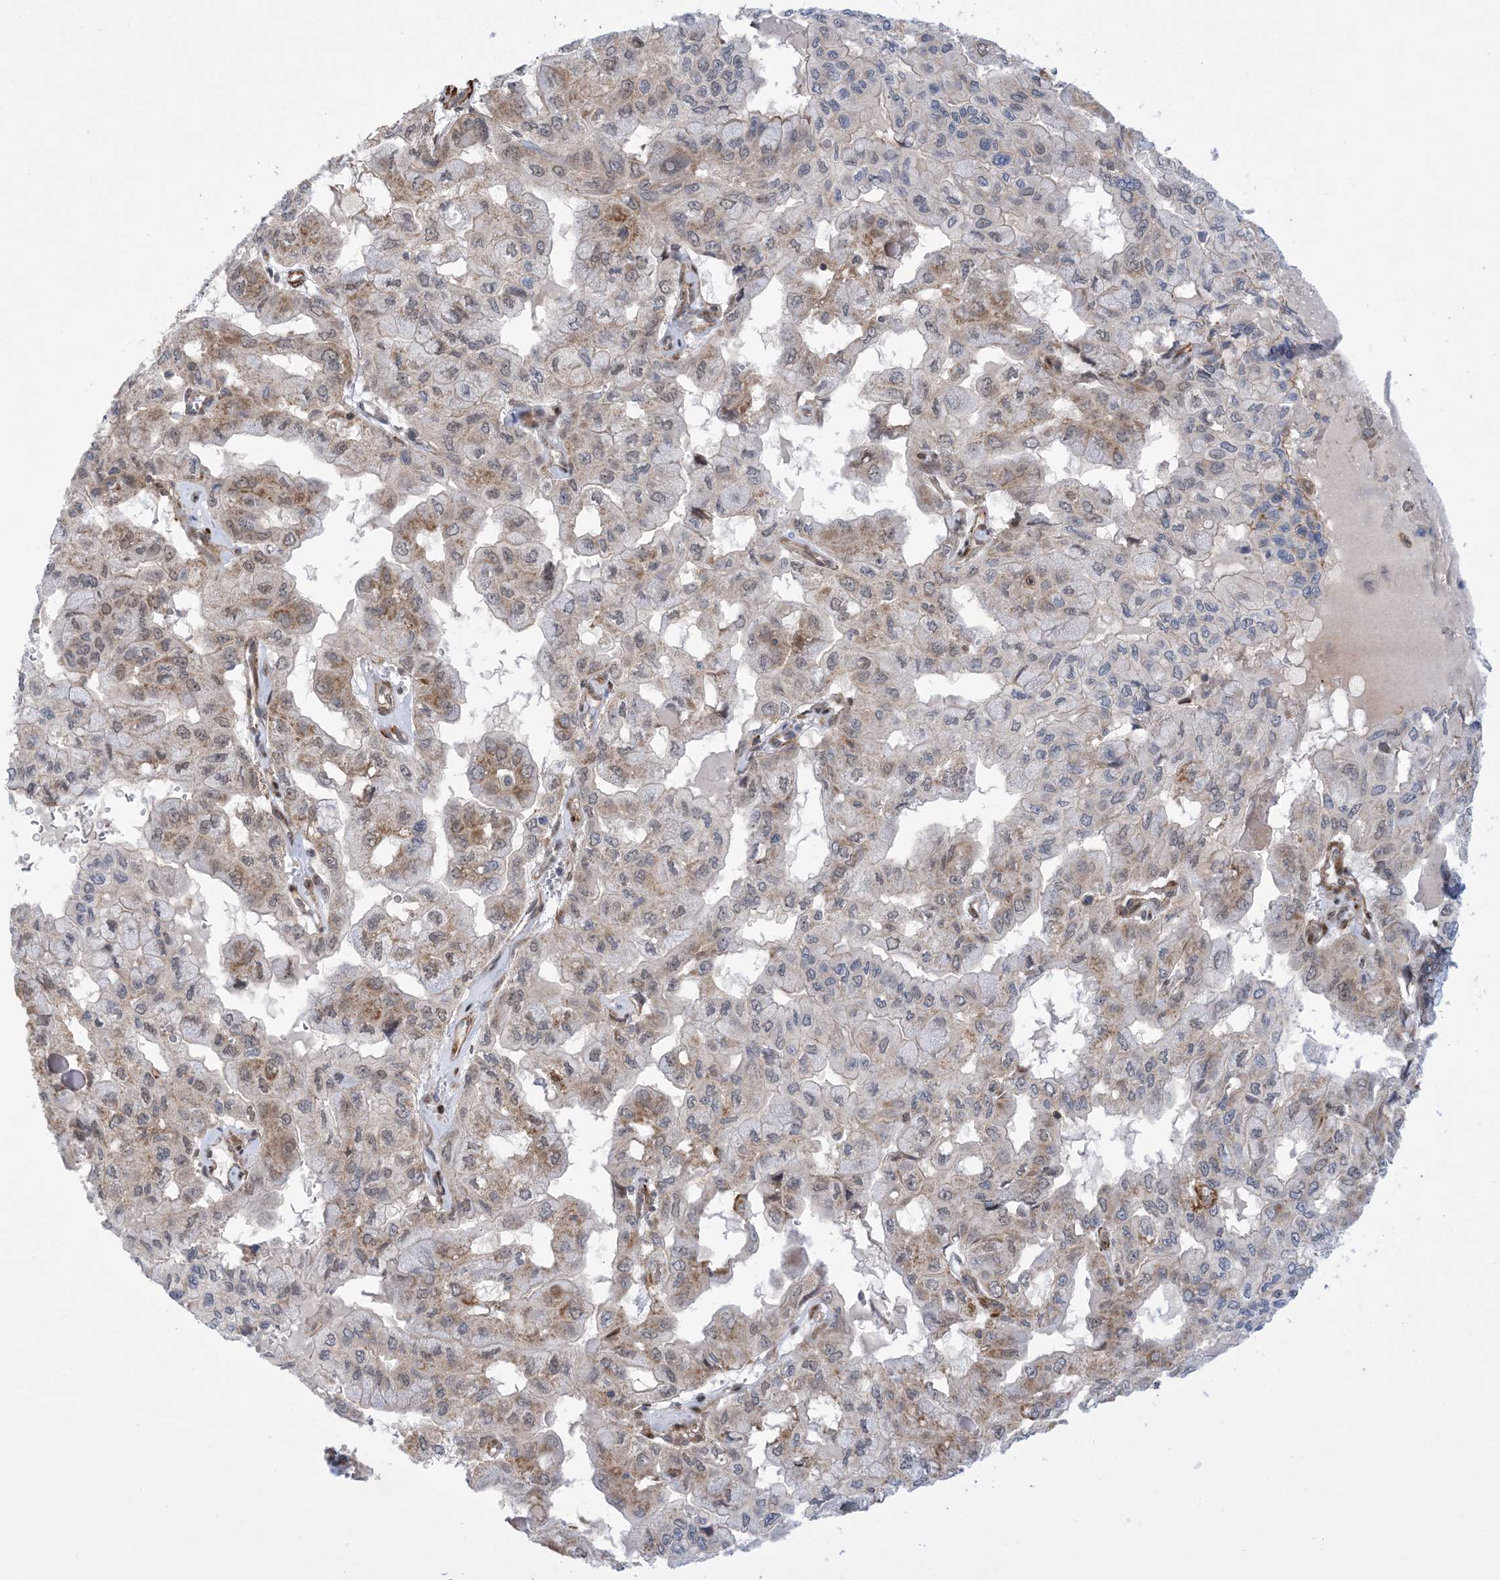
{"staining": {"intensity": "weak", "quantity": "25%-75%", "location": "cytoplasmic/membranous"}, "tissue": "pancreatic cancer", "cell_type": "Tumor cells", "image_type": "cancer", "snomed": [{"axis": "morphology", "description": "Adenocarcinoma, NOS"}, {"axis": "topography", "description": "Pancreas"}], "caption": "An immunohistochemistry (IHC) photomicrograph of neoplastic tissue is shown. Protein staining in brown shows weak cytoplasmic/membranous positivity in adenocarcinoma (pancreatic) within tumor cells.", "gene": "ZNF8", "patient": {"sex": "male", "age": 51}}